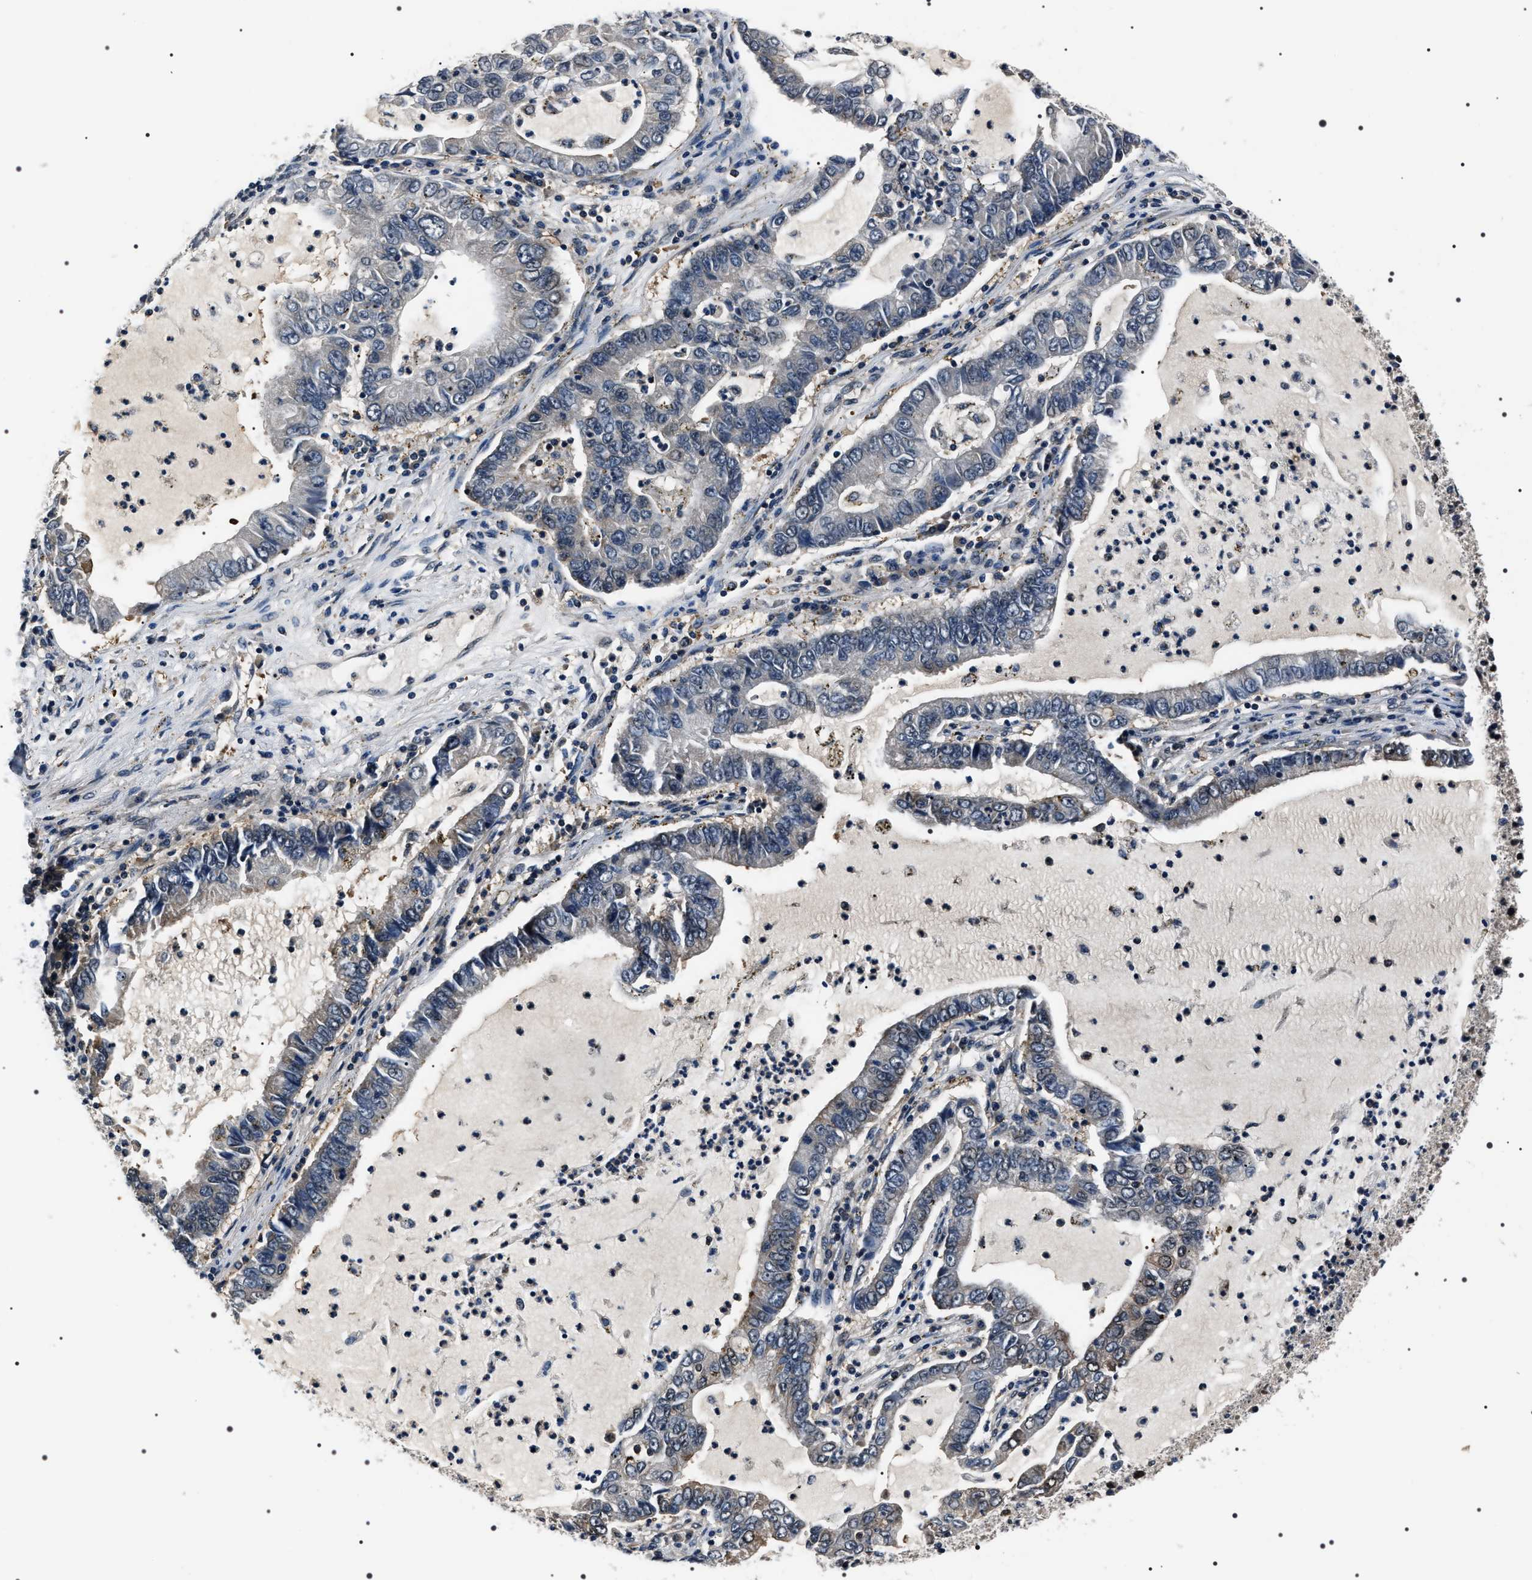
{"staining": {"intensity": "weak", "quantity": "25%-75%", "location": "cytoplasmic/membranous,nuclear"}, "tissue": "lung cancer", "cell_type": "Tumor cells", "image_type": "cancer", "snomed": [{"axis": "morphology", "description": "Adenocarcinoma, NOS"}, {"axis": "topography", "description": "Lung"}], "caption": "Lung cancer (adenocarcinoma) tissue shows weak cytoplasmic/membranous and nuclear expression in about 25%-75% of tumor cells, visualized by immunohistochemistry.", "gene": "SIPA1", "patient": {"sex": "female", "age": 51}}